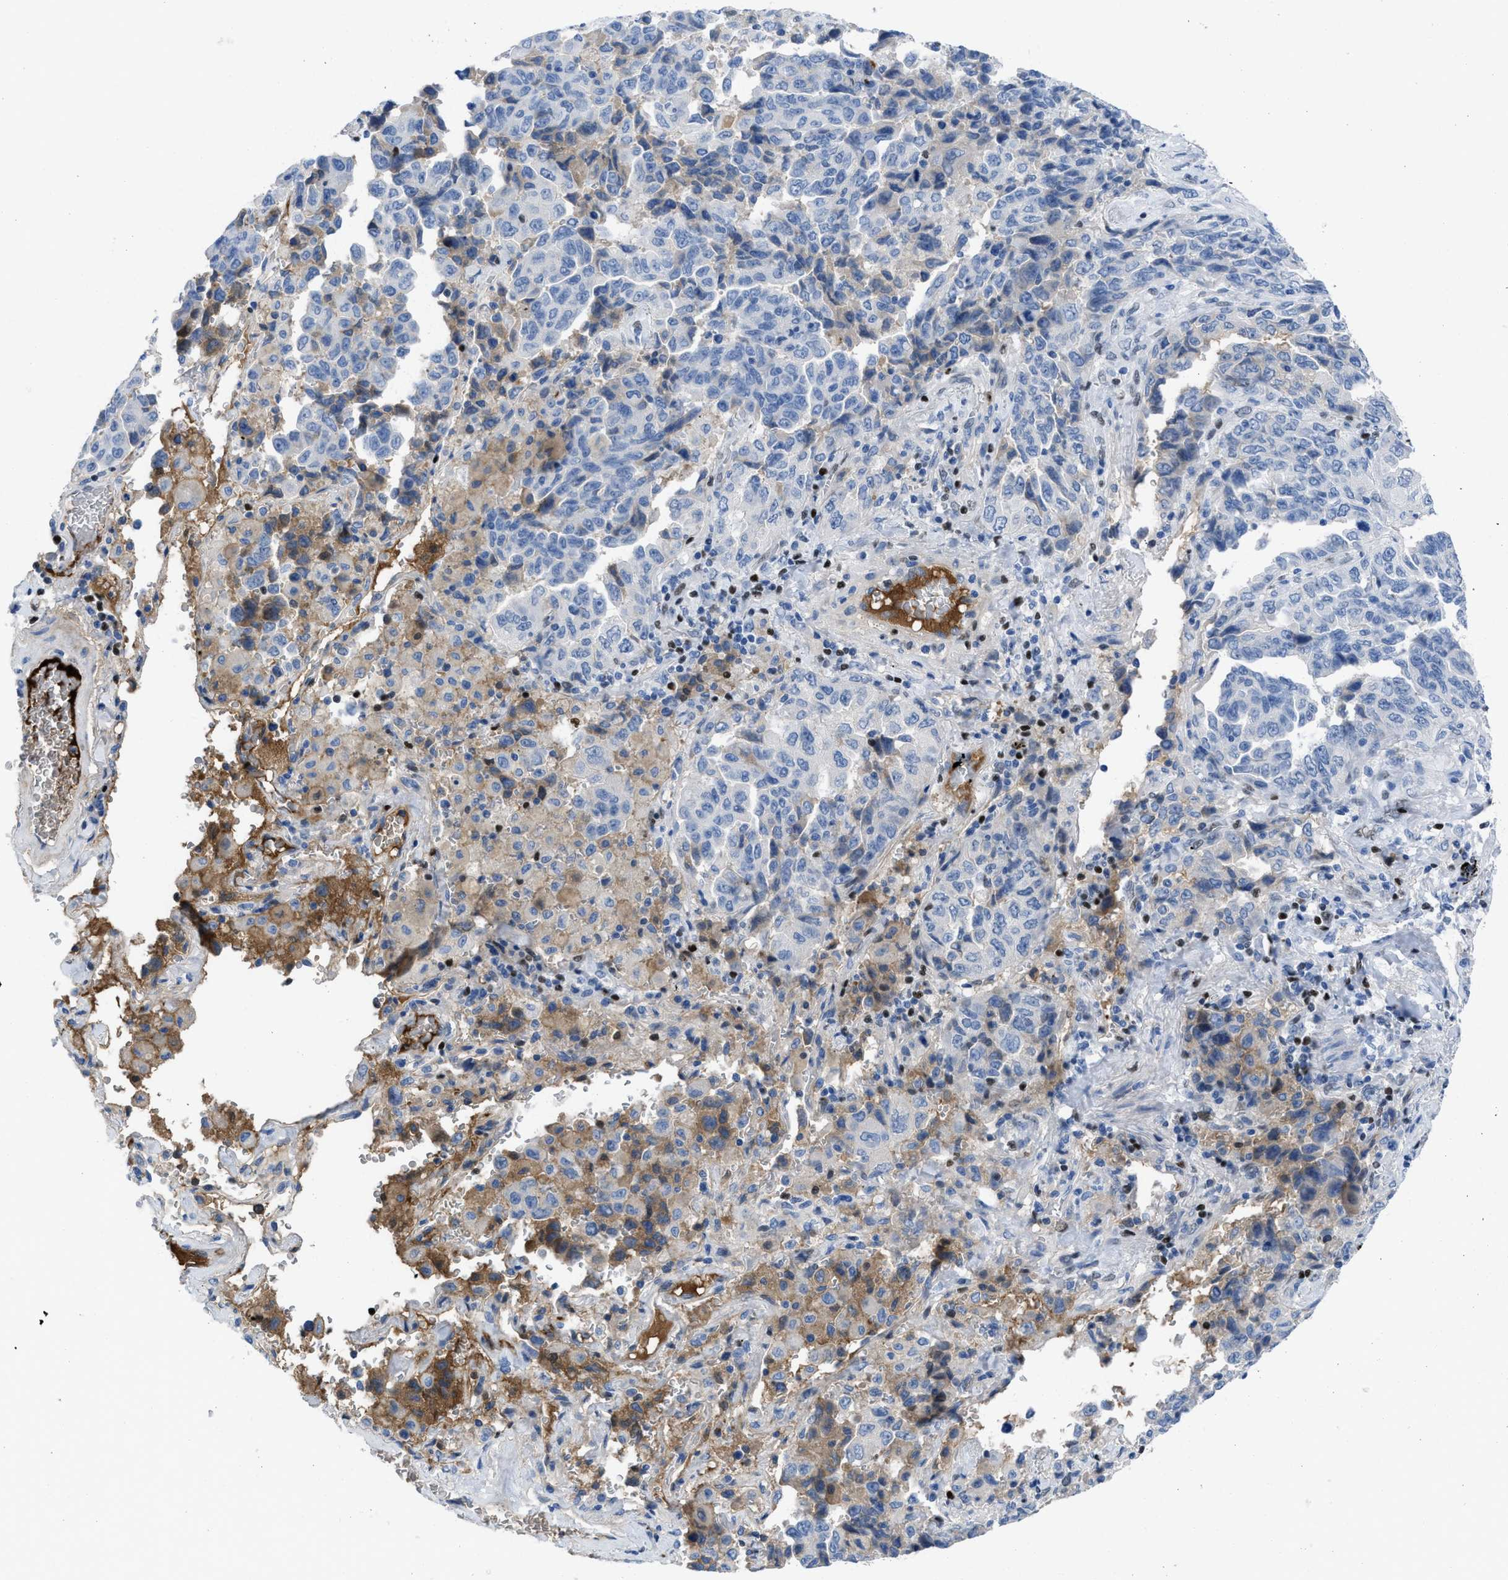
{"staining": {"intensity": "weak", "quantity": "<25%", "location": "cytoplasmic/membranous"}, "tissue": "lung cancer", "cell_type": "Tumor cells", "image_type": "cancer", "snomed": [{"axis": "morphology", "description": "Adenocarcinoma, NOS"}, {"axis": "topography", "description": "Lung"}], "caption": "IHC photomicrograph of neoplastic tissue: human lung cancer stained with DAB displays no significant protein staining in tumor cells.", "gene": "LEF1", "patient": {"sex": "female", "age": 51}}